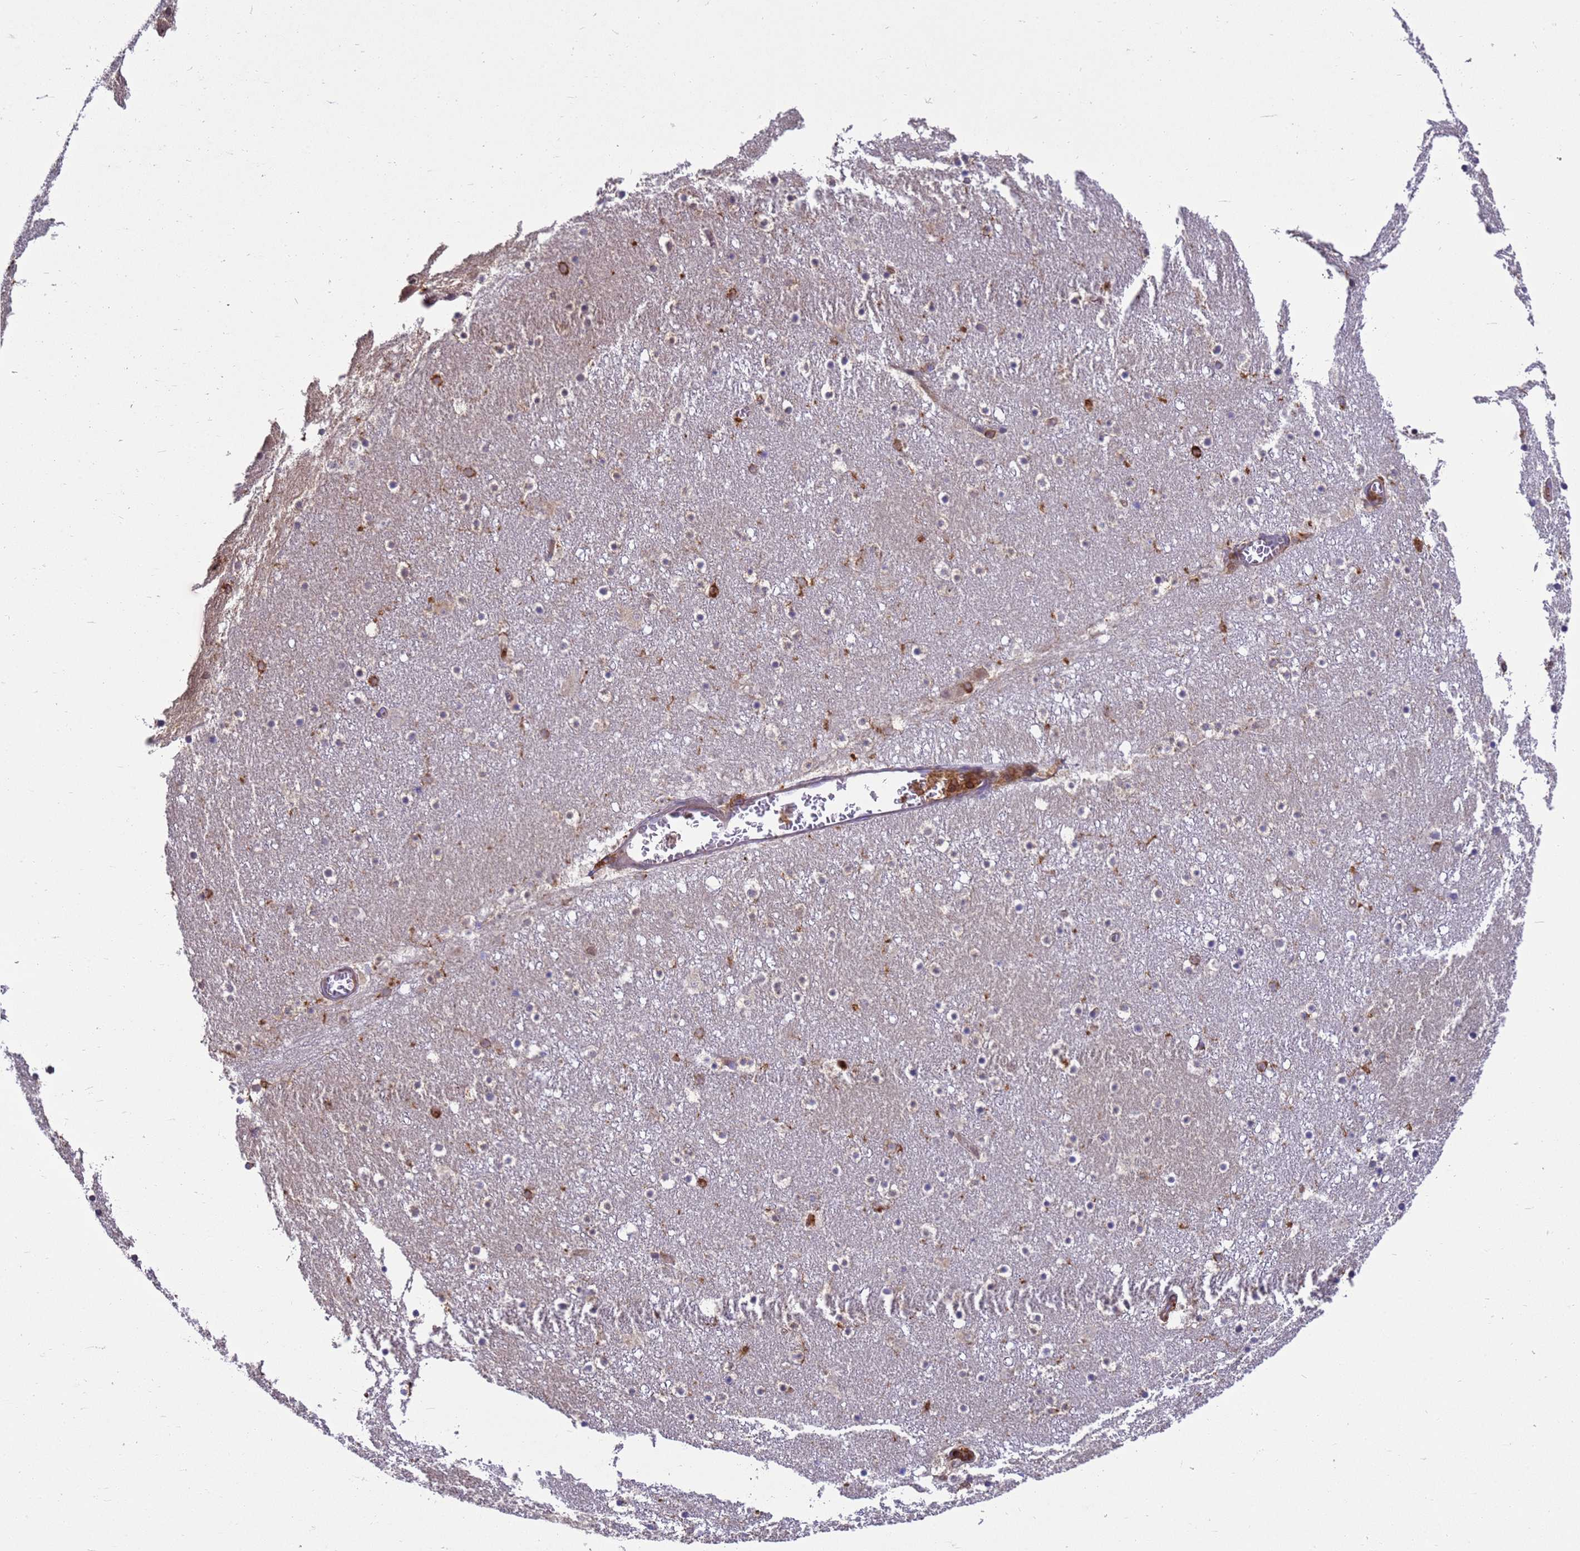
{"staining": {"intensity": "negative", "quantity": "none", "location": "none"}, "tissue": "caudate", "cell_type": "Glial cells", "image_type": "normal", "snomed": [{"axis": "morphology", "description": "Normal tissue, NOS"}, {"axis": "topography", "description": "Lateral ventricle wall"}], "caption": "Glial cells show no significant positivity in unremarkable caudate. (DAB immunohistochemistry with hematoxylin counter stain).", "gene": "ZNF235", "patient": {"sex": "male", "age": 45}}